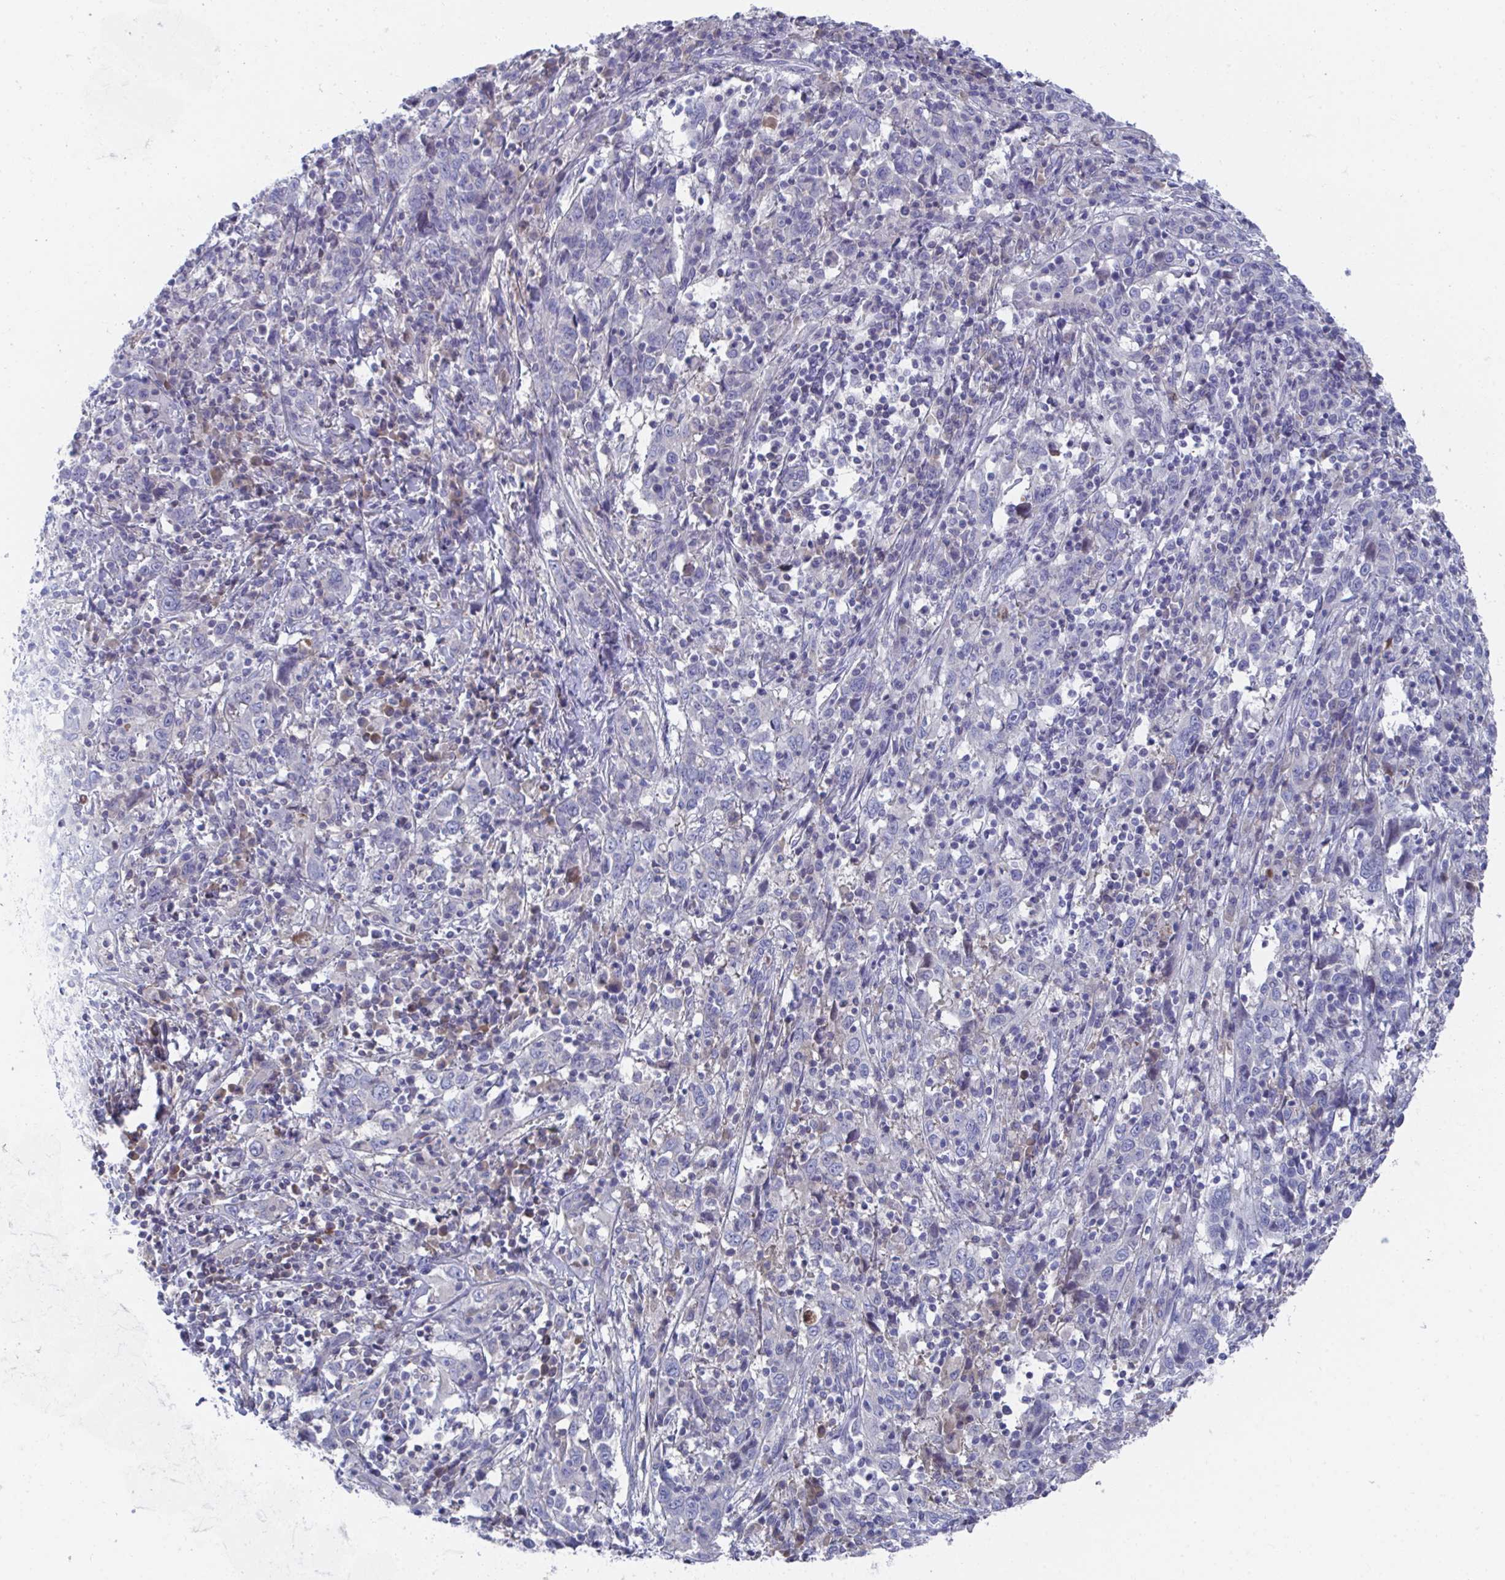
{"staining": {"intensity": "negative", "quantity": "none", "location": "none"}, "tissue": "cervical cancer", "cell_type": "Tumor cells", "image_type": "cancer", "snomed": [{"axis": "morphology", "description": "Squamous cell carcinoma, NOS"}, {"axis": "topography", "description": "Cervix"}], "caption": "Photomicrograph shows no significant protein positivity in tumor cells of cervical cancer (squamous cell carcinoma). (DAB IHC, high magnification).", "gene": "TNFAIP6", "patient": {"sex": "female", "age": 46}}